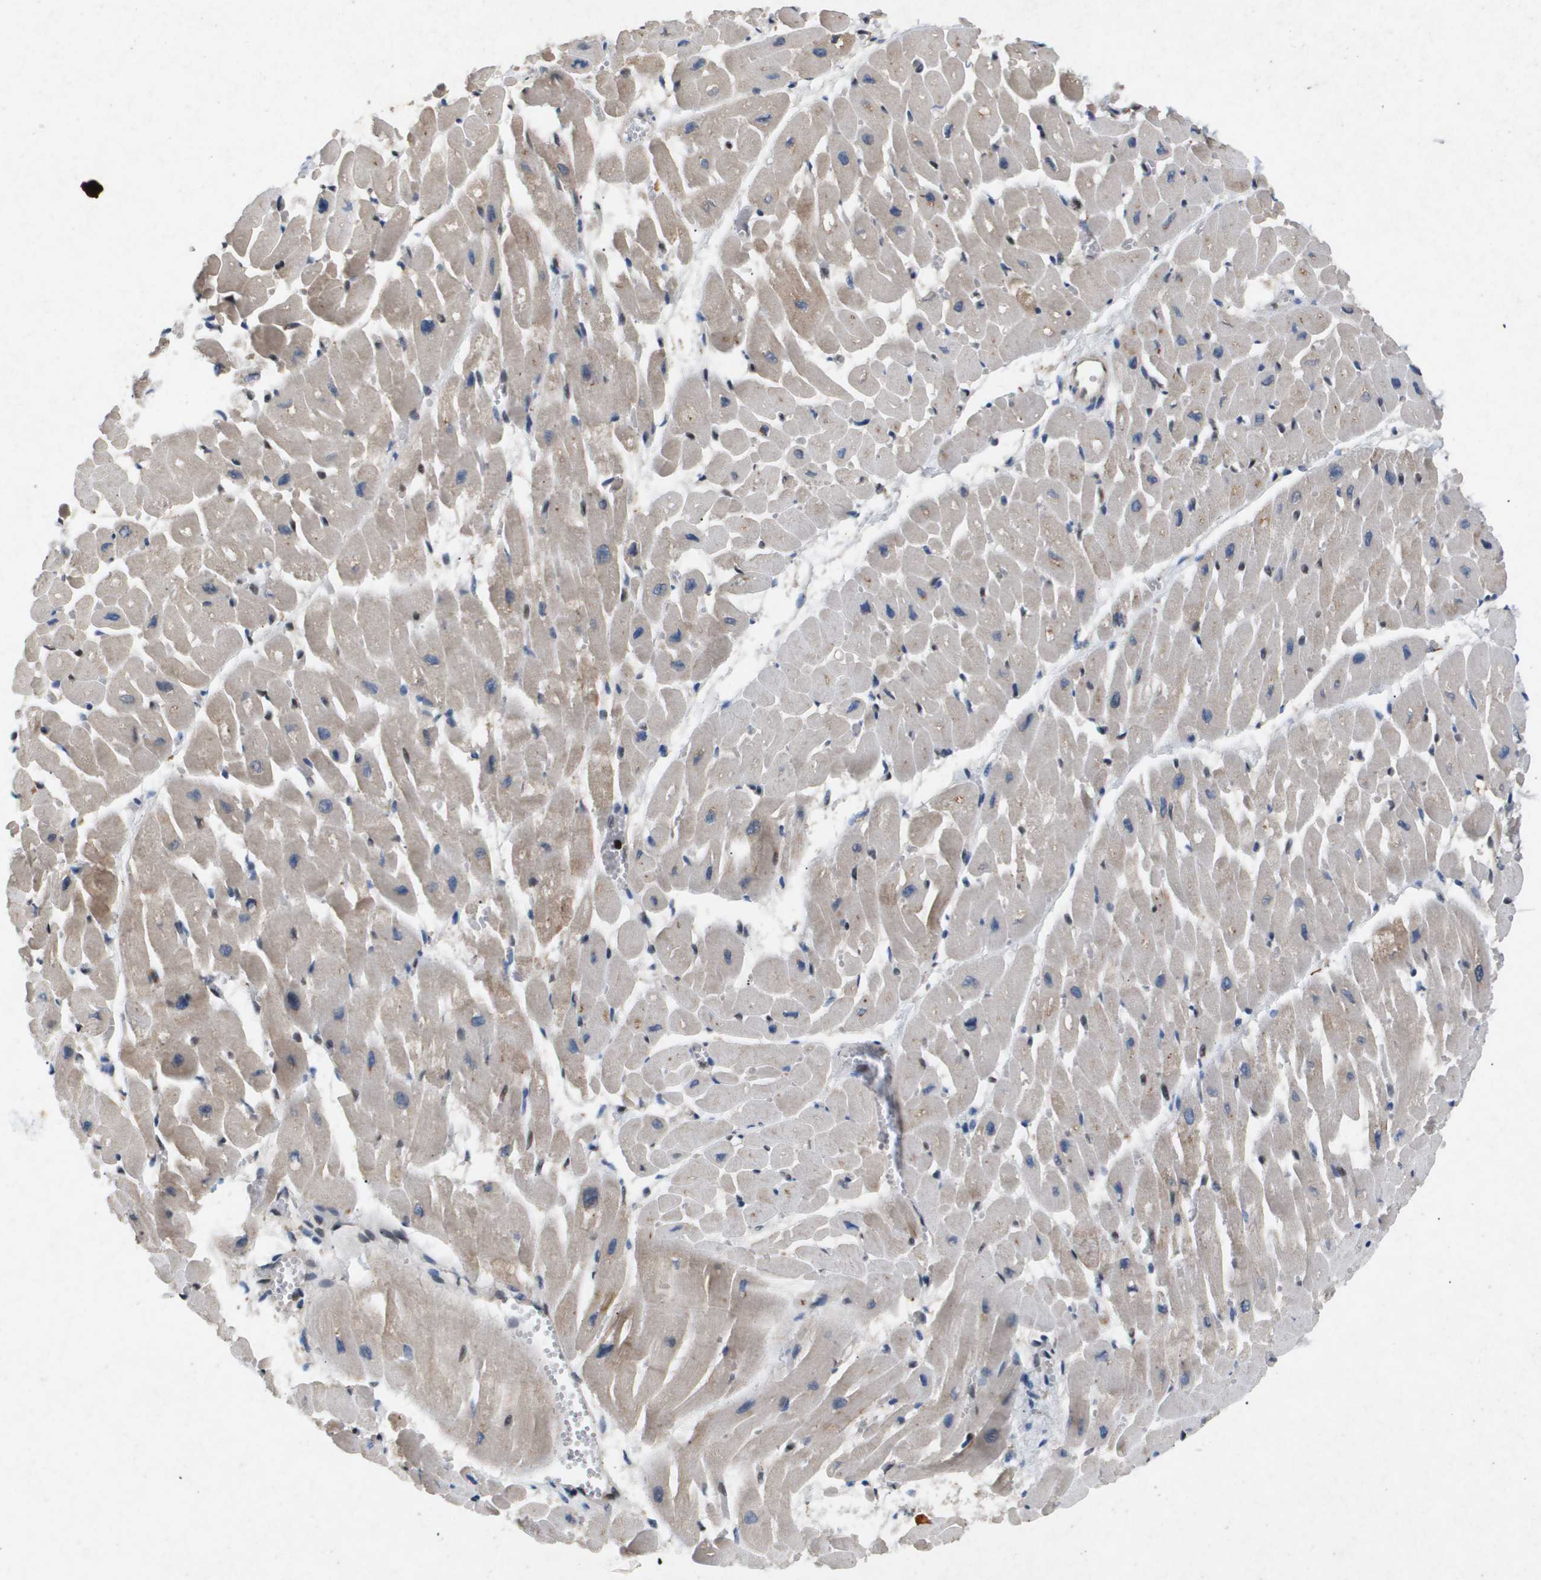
{"staining": {"intensity": "weak", "quantity": "25%-75%", "location": "cytoplasmic/membranous"}, "tissue": "heart muscle", "cell_type": "Cardiomyocytes", "image_type": "normal", "snomed": [{"axis": "morphology", "description": "Normal tissue, NOS"}, {"axis": "topography", "description": "Heart"}], "caption": "This is an image of immunohistochemistry staining of unremarkable heart muscle, which shows weak expression in the cytoplasmic/membranous of cardiomyocytes.", "gene": "ERG", "patient": {"sex": "male", "age": 45}}